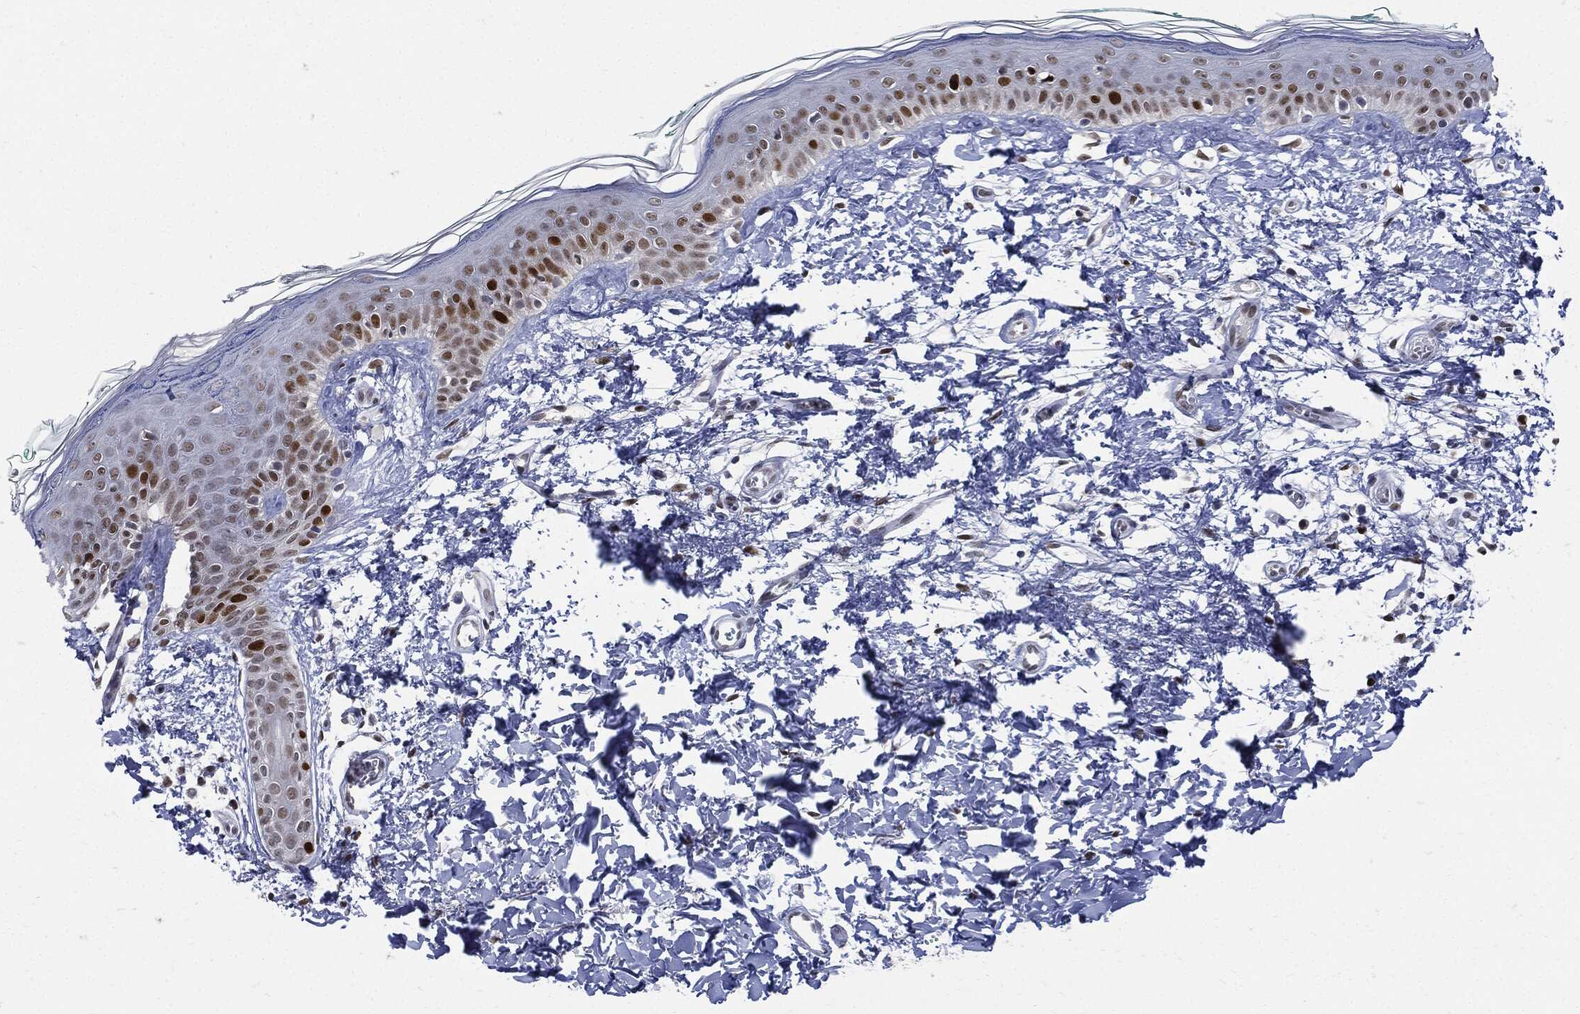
{"staining": {"intensity": "negative", "quantity": "none", "location": "none"}, "tissue": "skin", "cell_type": "Fibroblasts", "image_type": "normal", "snomed": [{"axis": "morphology", "description": "Normal tissue, NOS"}, {"axis": "morphology", "description": "Basal cell carcinoma"}, {"axis": "topography", "description": "Skin"}], "caption": "Immunohistochemical staining of benign human skin shows no significant positivity in fibroblasts.", "gene": "PCNA", "patient": {"sex": "male", "age": 33}}